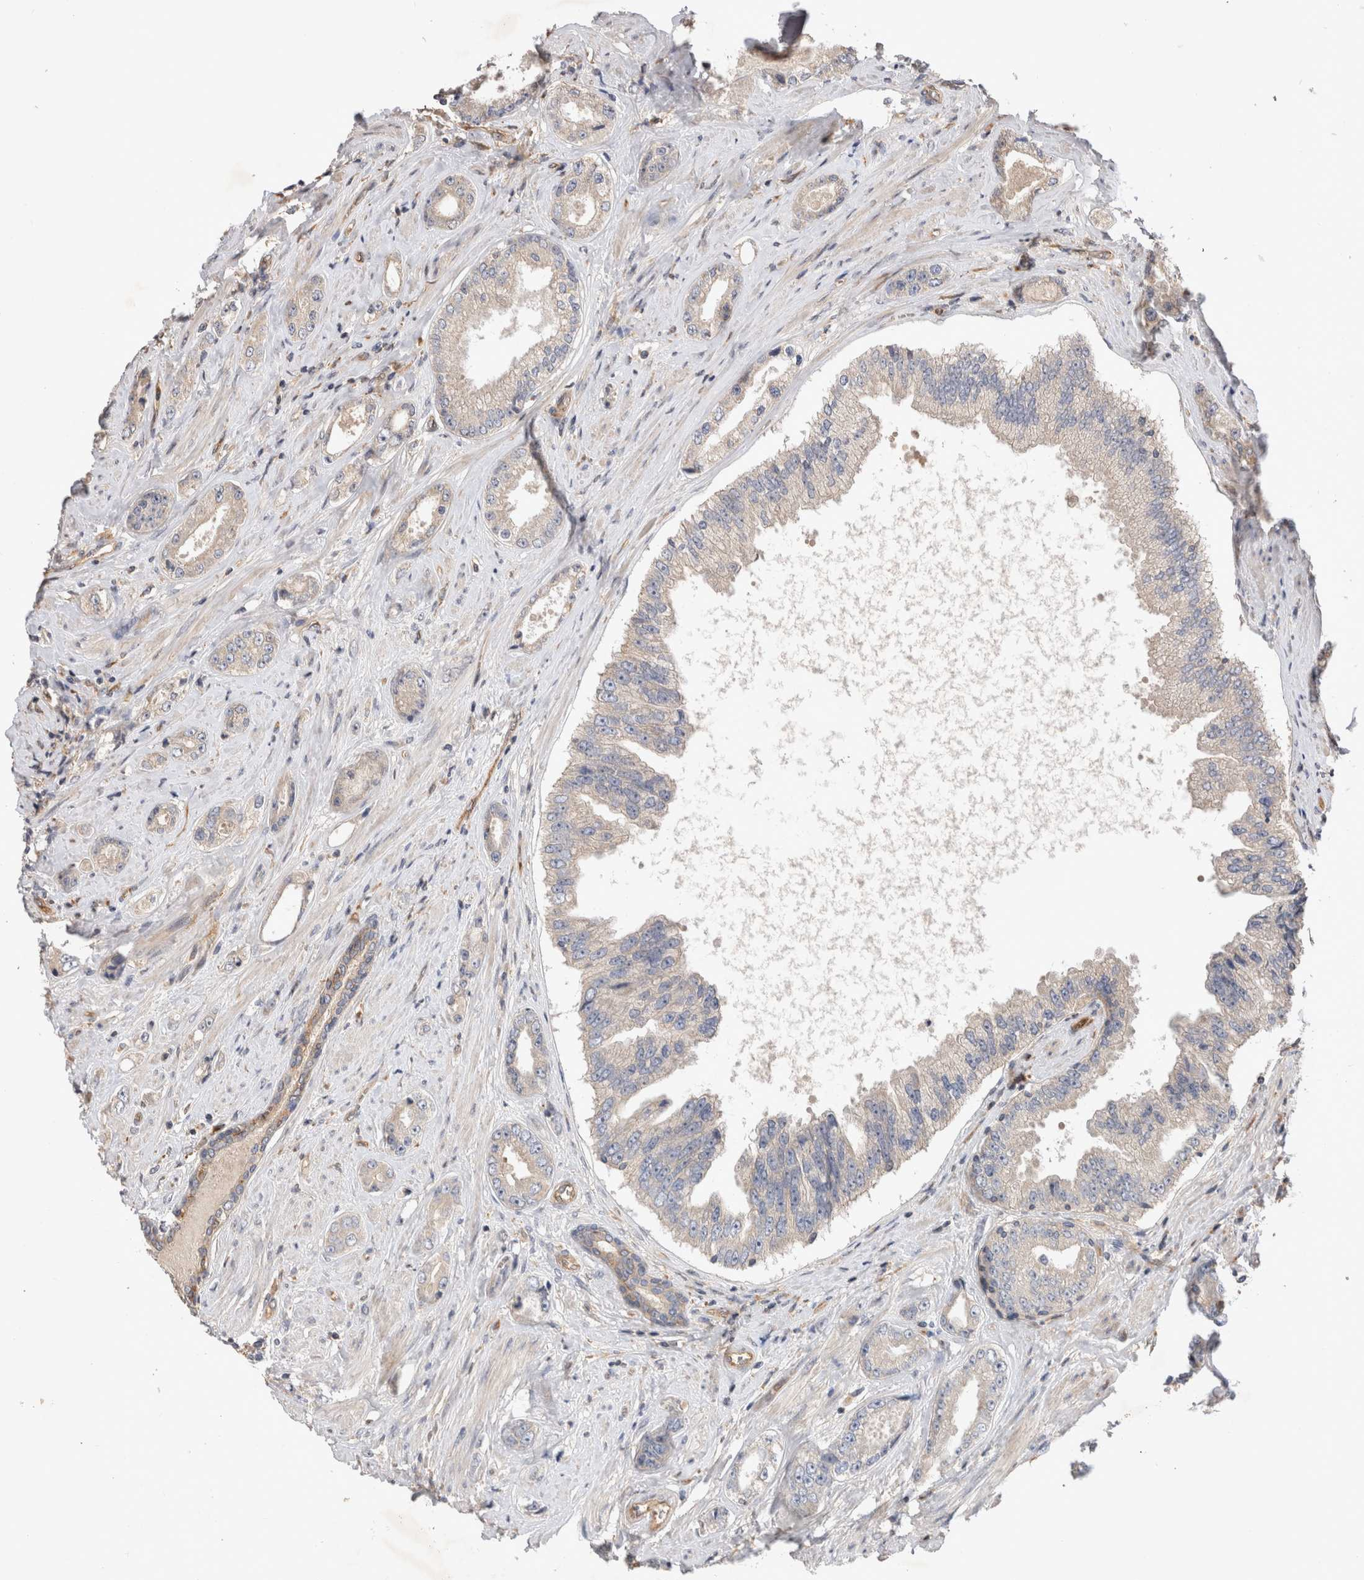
{"staining": {"intensity": "negative", "quantity": "none", "location": "none"}, "tissue": "prostate cancer", "cell_type": "Tumor cells", "image_type": "cancer", "snomed": [{"axis": "morphology", "description": "Adenocarcinoma, High grade"}, {"axis": "topography", "description": "Prostate"}], "caption": "Immunohistochemistry of adenocarcinoma (high-grade) (prostate) reveals no staining in tumor cells. Nuclei are stained in blue.", "gene": "BNIP2", "patient": {"sex": "male", "age": 61}}